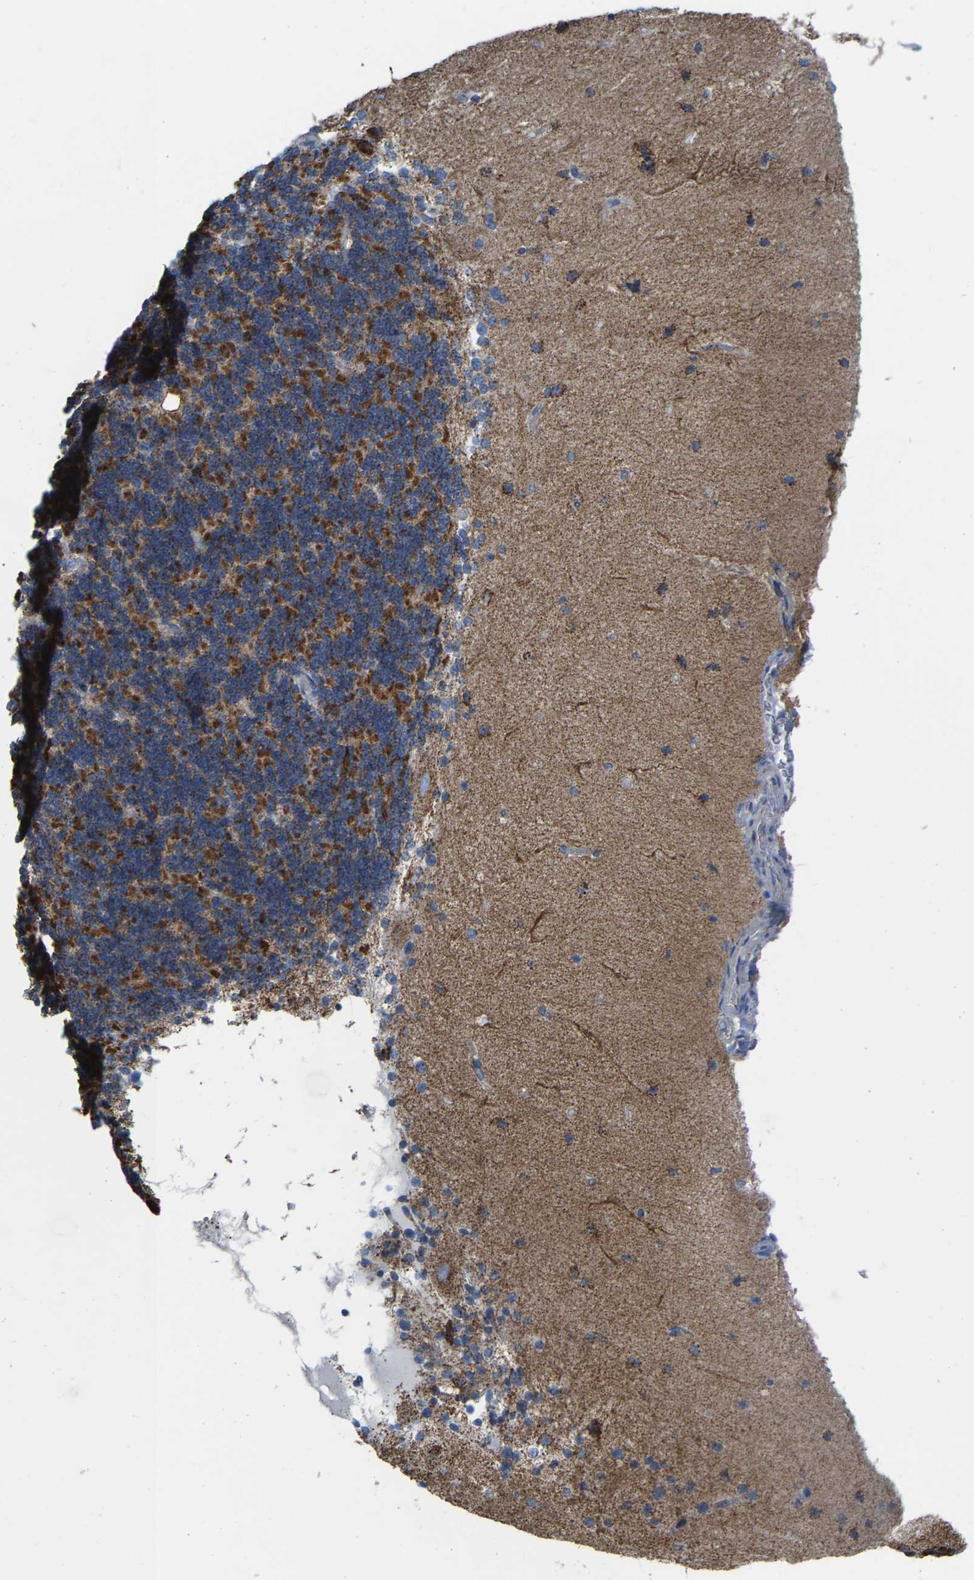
{"staining": {"intensity": "strong", "quantity": "25%-75%", "location": "cytoplasmic/membranous"}, "tissue": "cerebellum", "cell_type": "Cells in granular layer", "image_type": "normal", "snomed": [{"axis": "morphology", "description": "Normal tissue, NOS"}, {"axis": "topography", "description": "Cerebellum"}], "caption": "High-power microscopy captured an IHC histopathology image of normal cerebellum, revealing strong cytoplasmic/membranous staining in about 25%-75% of cells in granular layer.", "gene": "CBLB", "patient": {"sex": "female", "age": 54}}